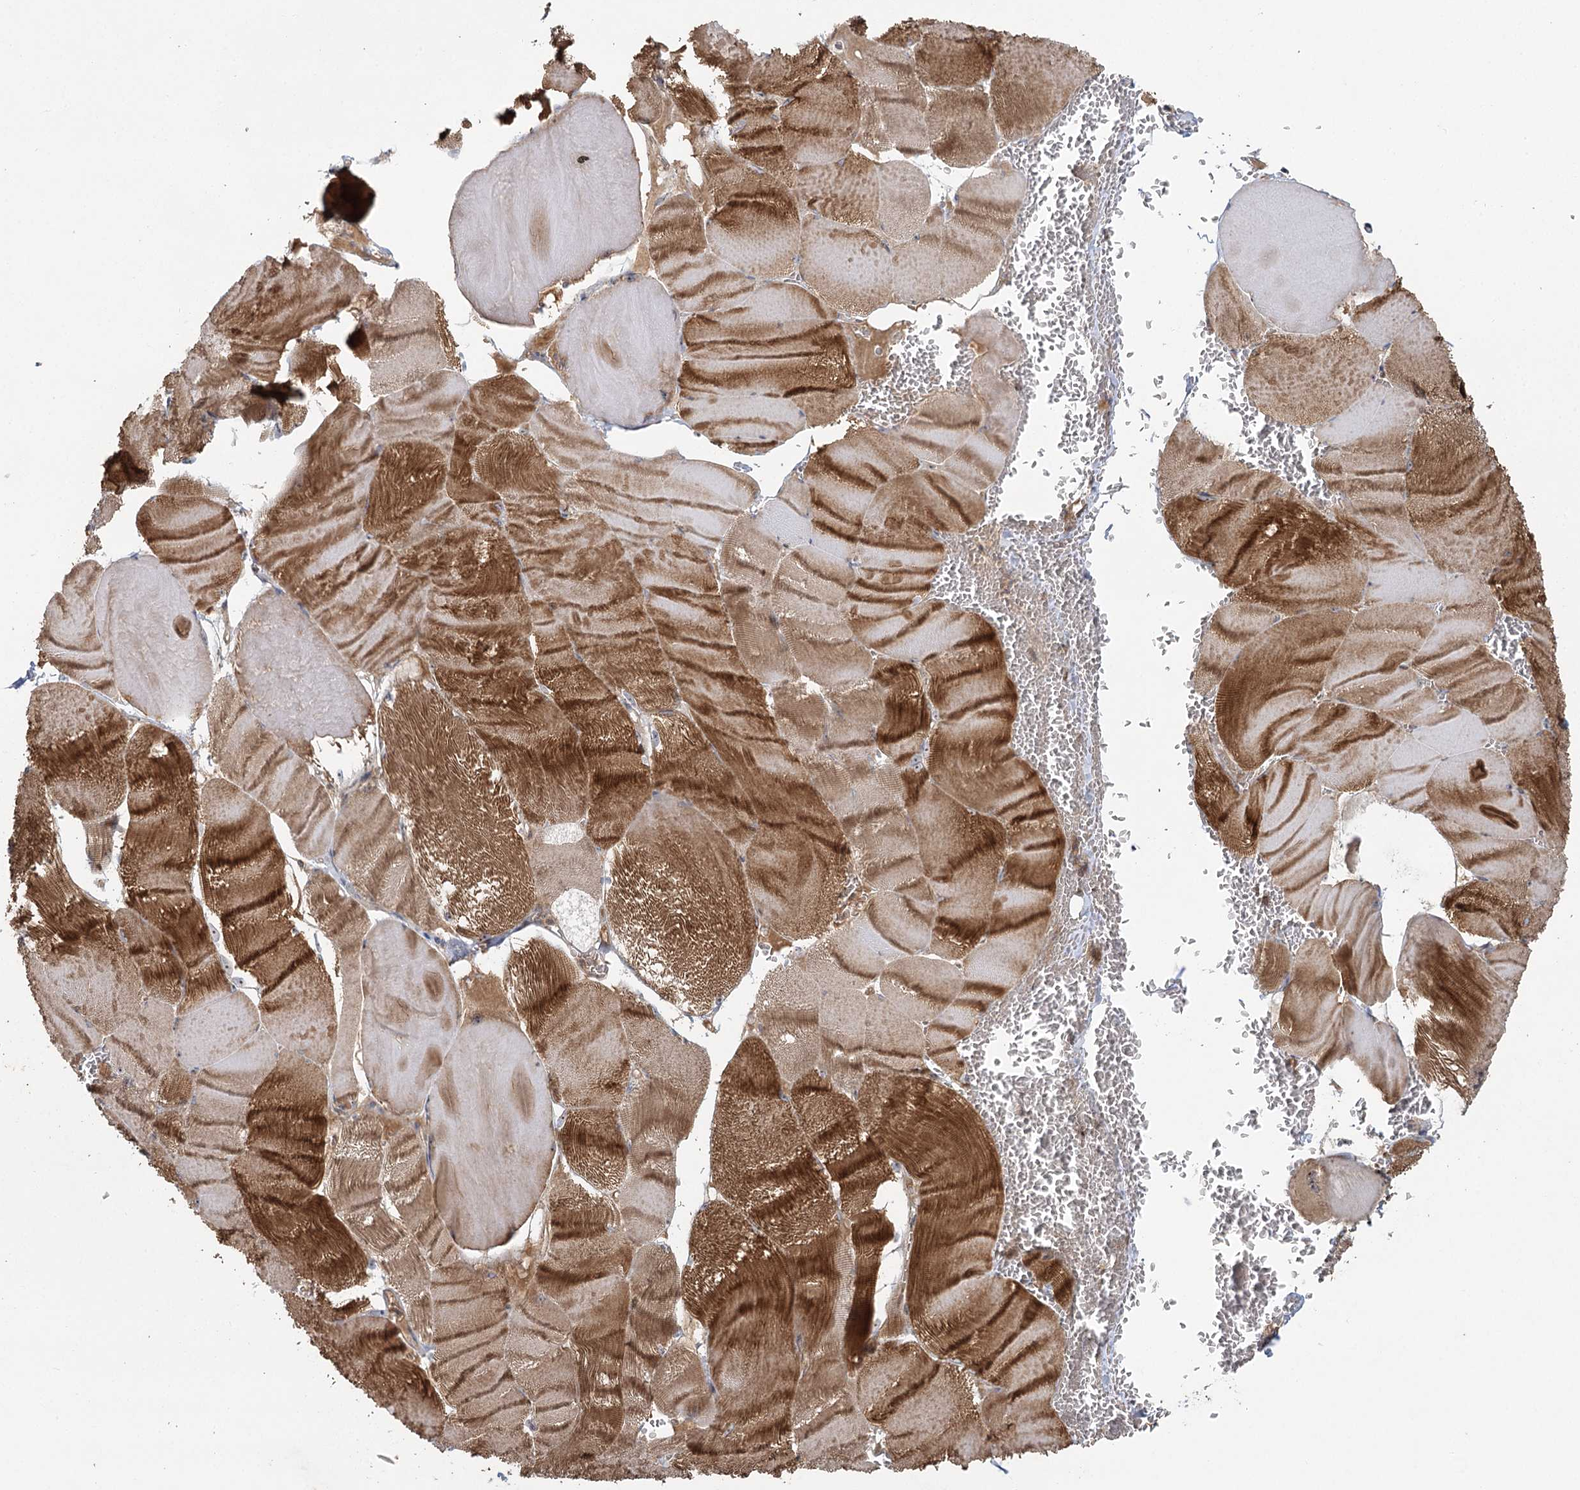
{"staining": {"intensity": "strong", "quantity": ">75%", "location": "cytoplasmic/membranous"}, "tissue": "skeletal muscle", "cell_type": "Myocytes", "image_type": "normal", "snomed": [{"axis": "morphology", "description": "Normal tissue, NOS"}, {"axis": "morphology", "description": "Basal cell carcinoma"}, {"axis": "topography", "description": "Skeletal muscle"}], "caption": "A photomicrograph of skeletal muscle stained for a protein shows strong cytoplasmic/membranous brown staining in myocytes. (Stains: DAB (3,3'-diaminobenzidine) in brown, nuclei in blue, Microscopy: brightfield microscopy at high magnification).", "gene": "ENSG00000273217", "patient": {"sex": "female", "age": 64}}